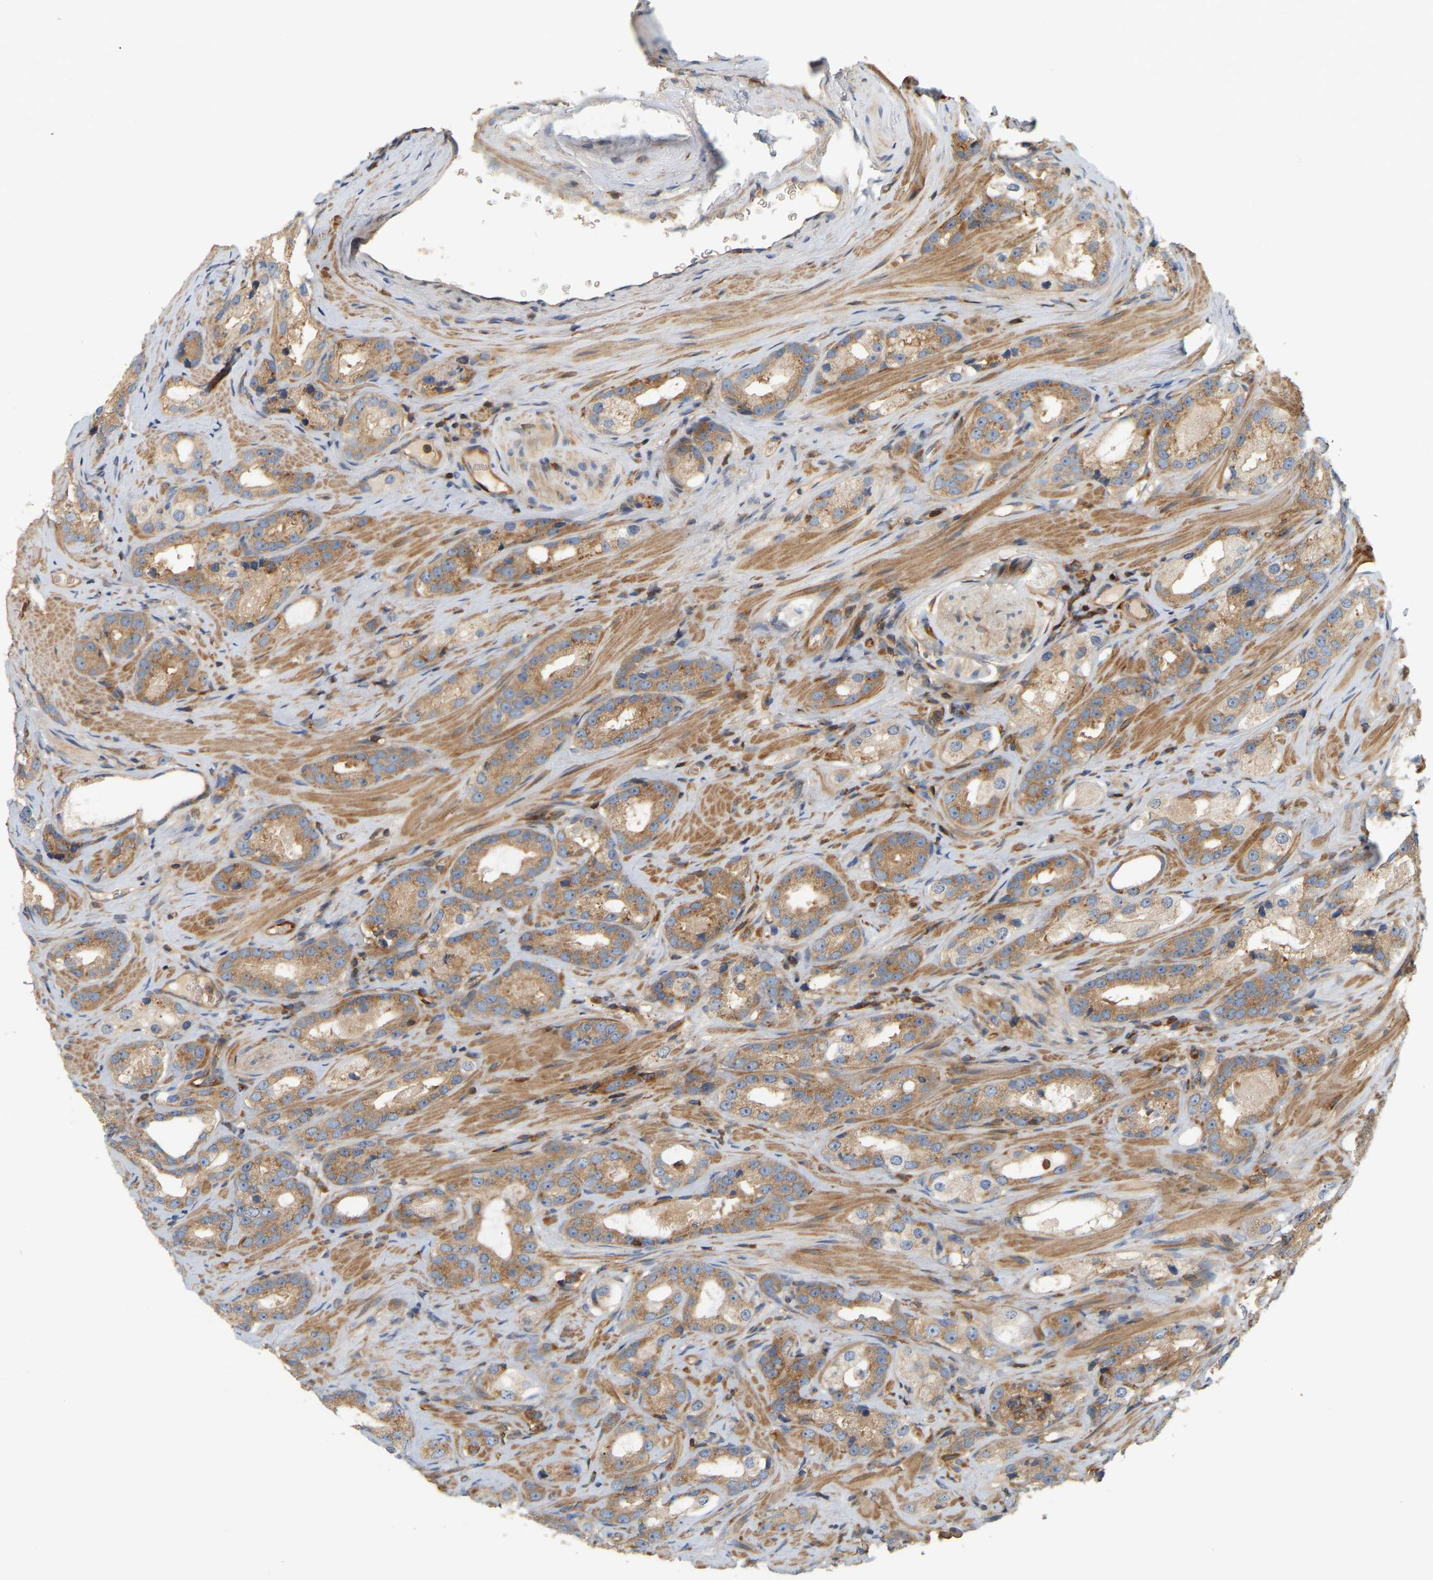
{"staining": {"intensity": "moderate", "quantity": ">75%", "location": "cytoplasmic/membranous"}, "tissue": "prostate cancer", "cell_type": "Tumor cells", "image_type": "cancer", "snomed": [{"axis": "morphology", "description": "Adenocarcinoma, High grade"}, {"axis": "topography", "description": "Prostate"}], "caption": "High-grade adenocarcinoma (prostate) stained with DAB immunohistochemistry (IHC) displays medium levels of moderate cytoplasmic/membranous positivity in approximately >75% of tumor cells.", "gene": "AKAP13", "patient": {"sex": "male", "age": 63}}